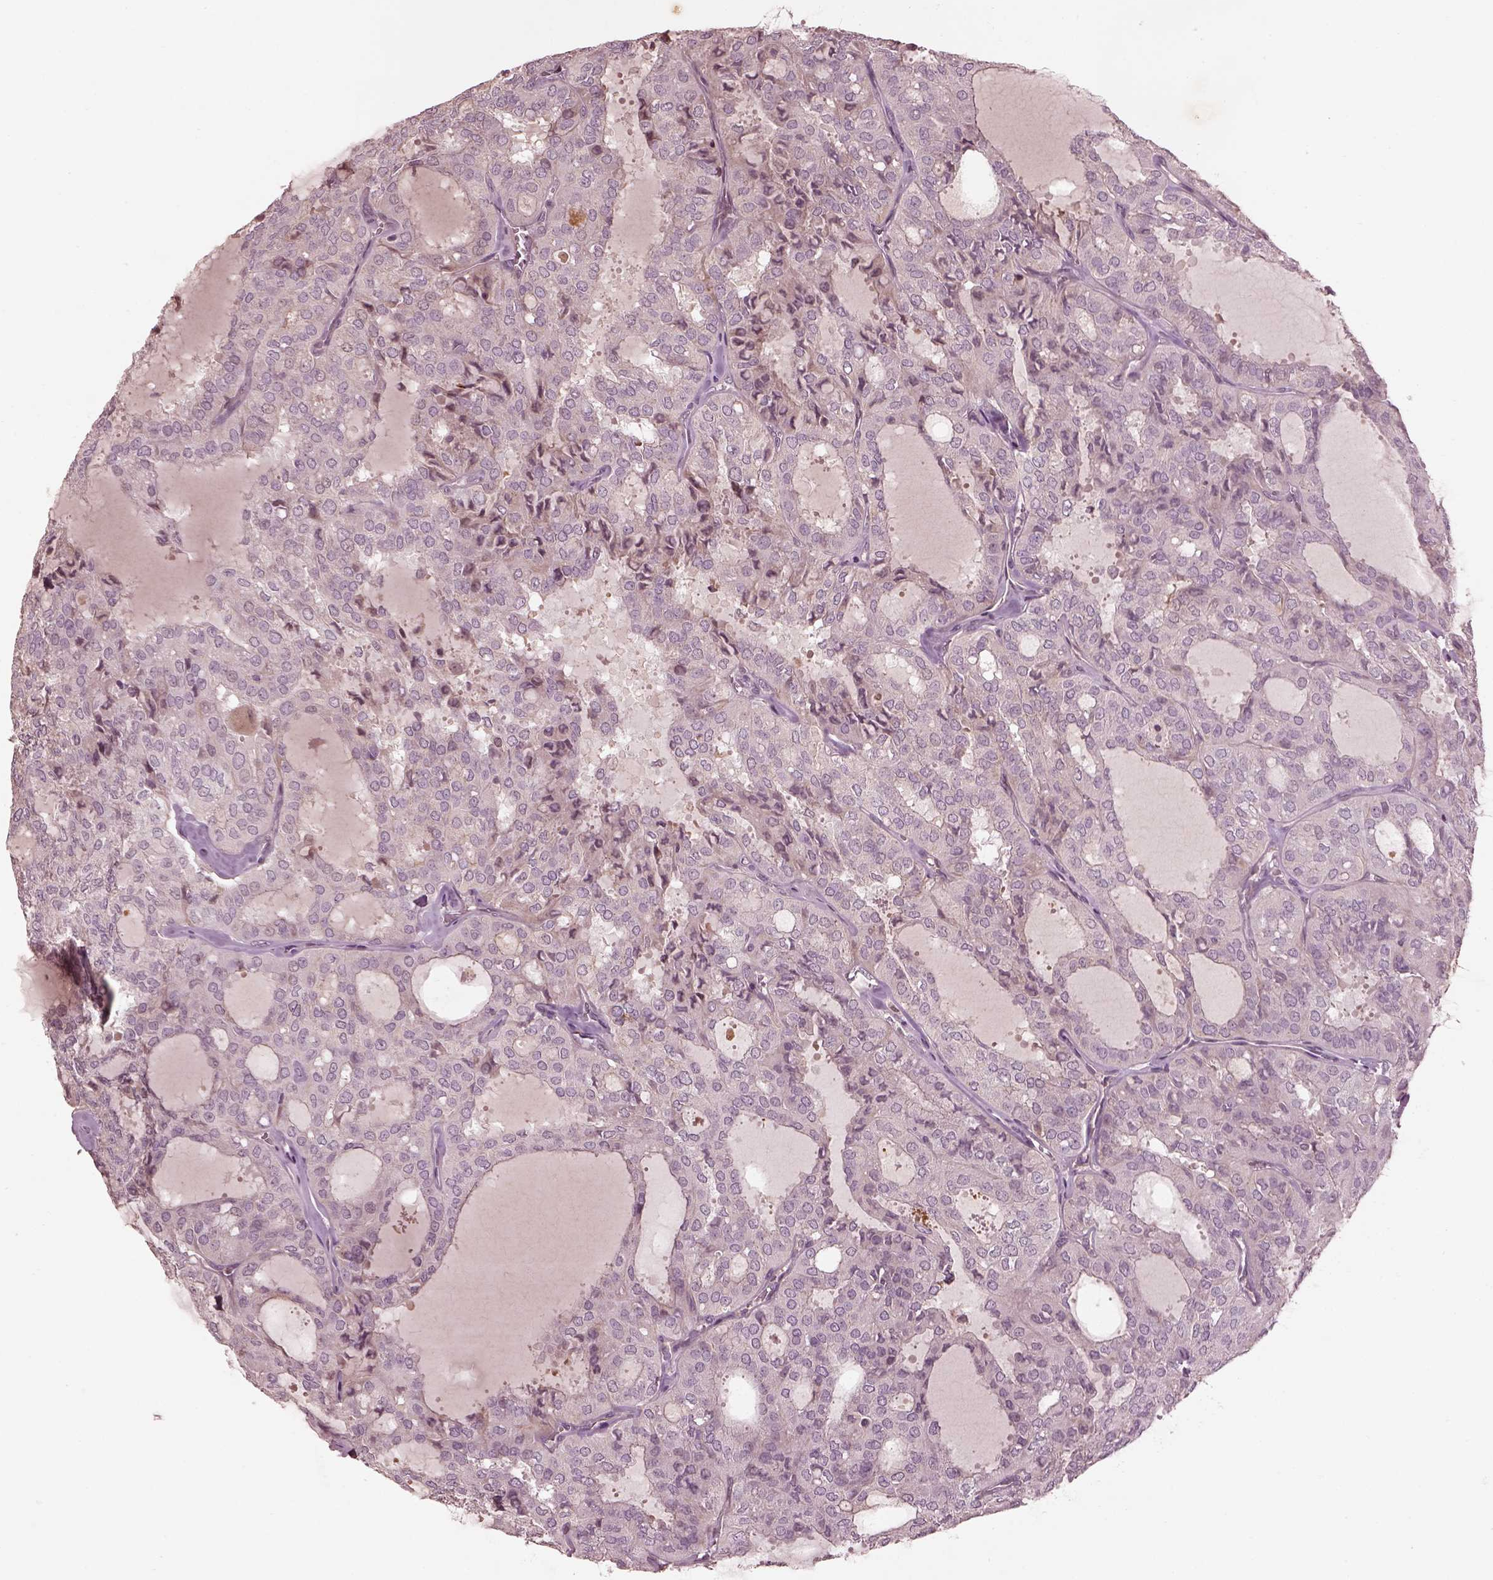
{"staining": {"intensity": "negative", "quantity": "none", "location": "none"}, "tissue": "thyroid cancer", "cell_type": "Tumor cells", "image_type": "cancer", "snomed": [{"axis": "morphology", "description": "Follicular adenoma carcinoma, NOS"}, {"axis": "topography", "description": "Thyroid gland"}], "caption": "Immunohistochemistry micrograph of thyroid cancer stained for a protein (brown), which reveals no expression in tumor cells. Brightfield microscopy of immunohistochemistry (IHC) stained with DAB (brown) and hematoxylin (blue), captured at high magnification.", "gene": "EFEMP1", "patient": {"sex": "male", "age": 75}}